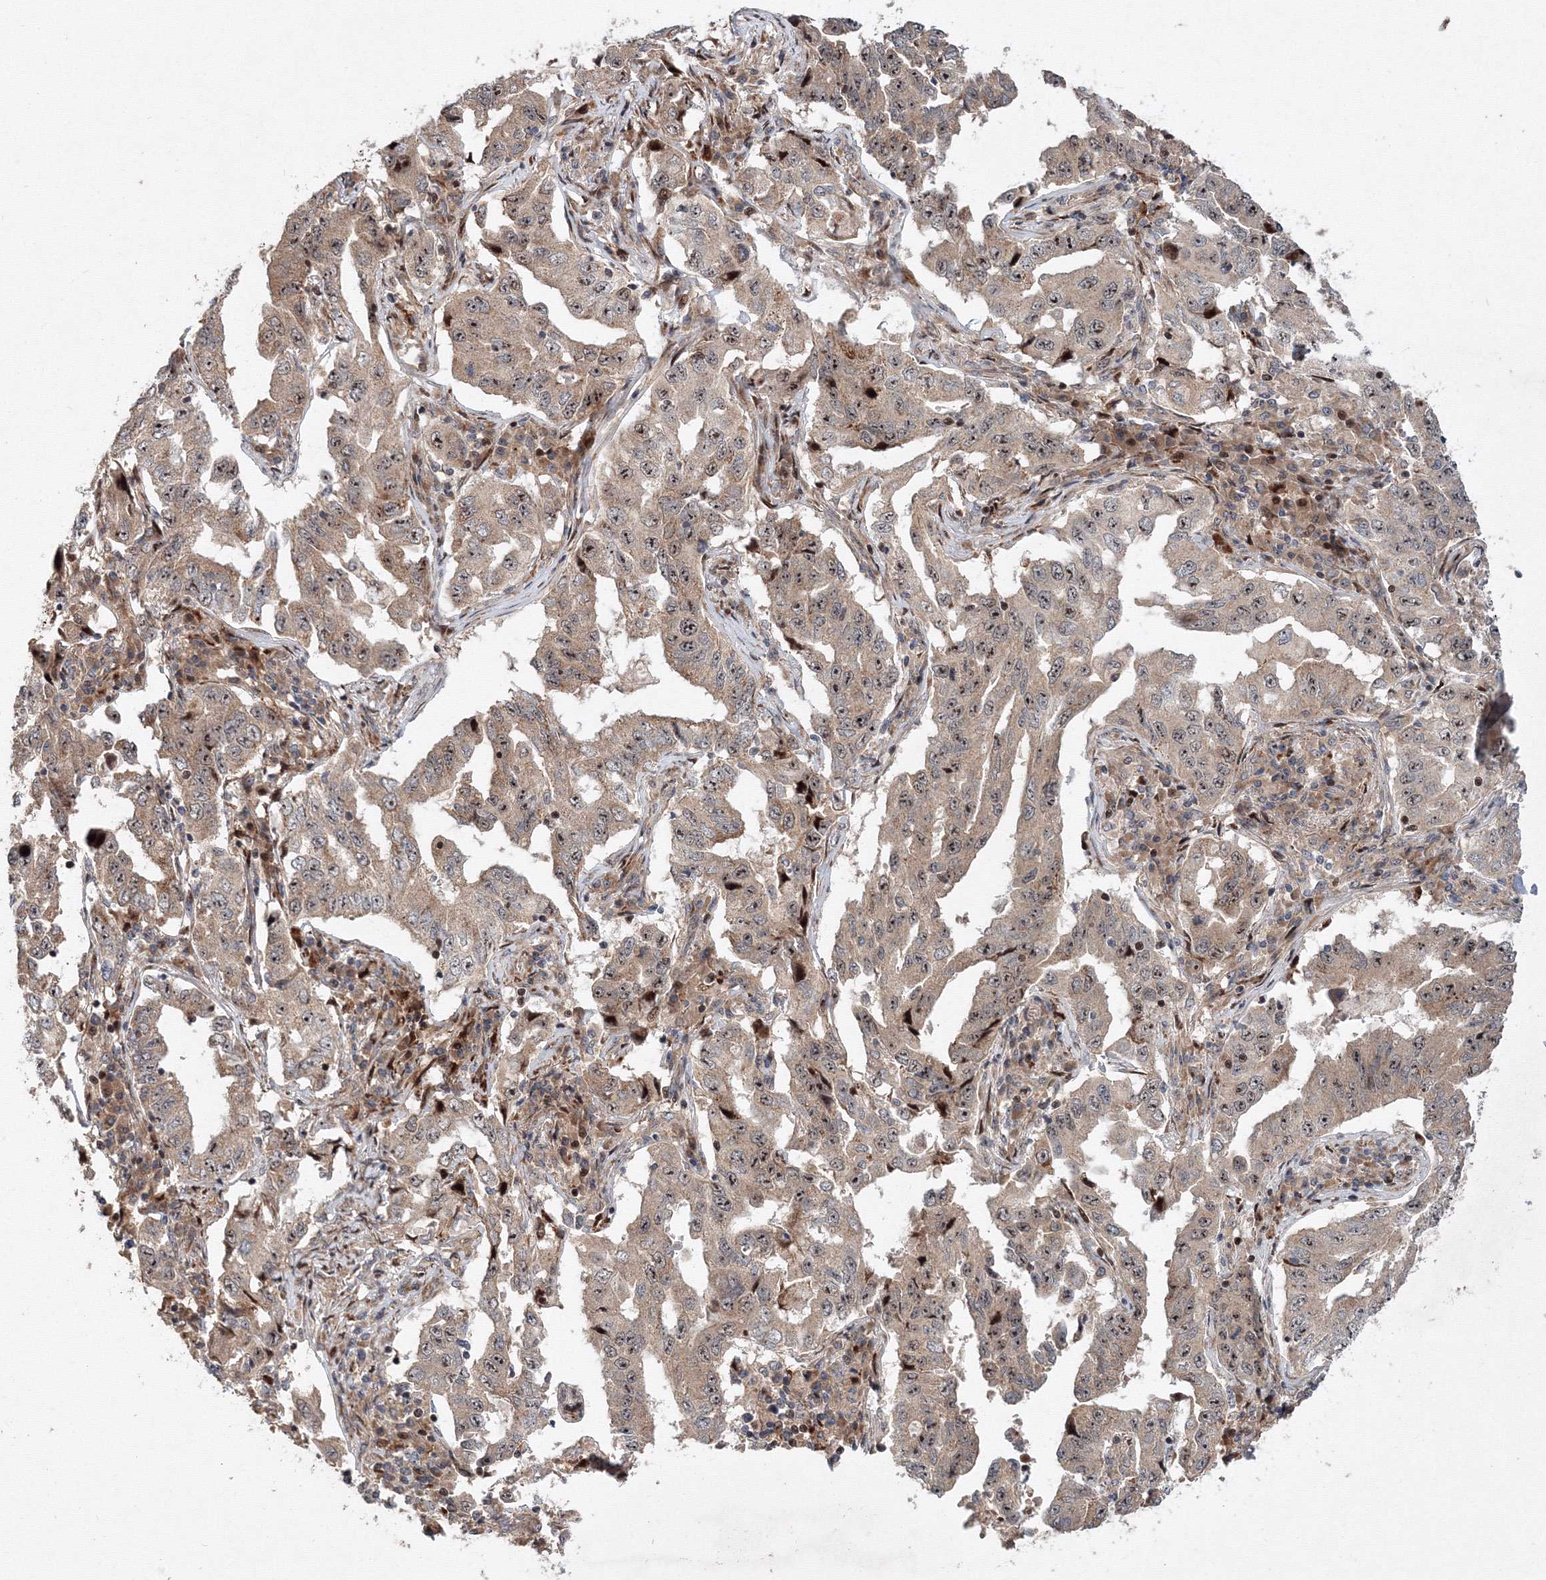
{"staining": {"intensity": "moderate", "quantity": ">75%", "location": "cytoplasmic/membranous,nuclear"}, "tissue": "lung cancer", "cell_type": "Tumor cells", "image_type": "cancer", "snomed": [{"axis": "morphology", "description": "Adenocarcinoma, NOS"}, {"axis": "topography", "description": "Lung"}], "caption": "Tumor cells show moderate cytoplasmic/membranous and nuclear expression in approximately >75% of cells in lung cancer (adenocarcinoma). (DAB (3,3'-diaminobenzidine) IHC, brown staining for protein, blue staining for nuclei).", "gene": "ANKAR", "patient": {"sex": "female", "age": 51}}